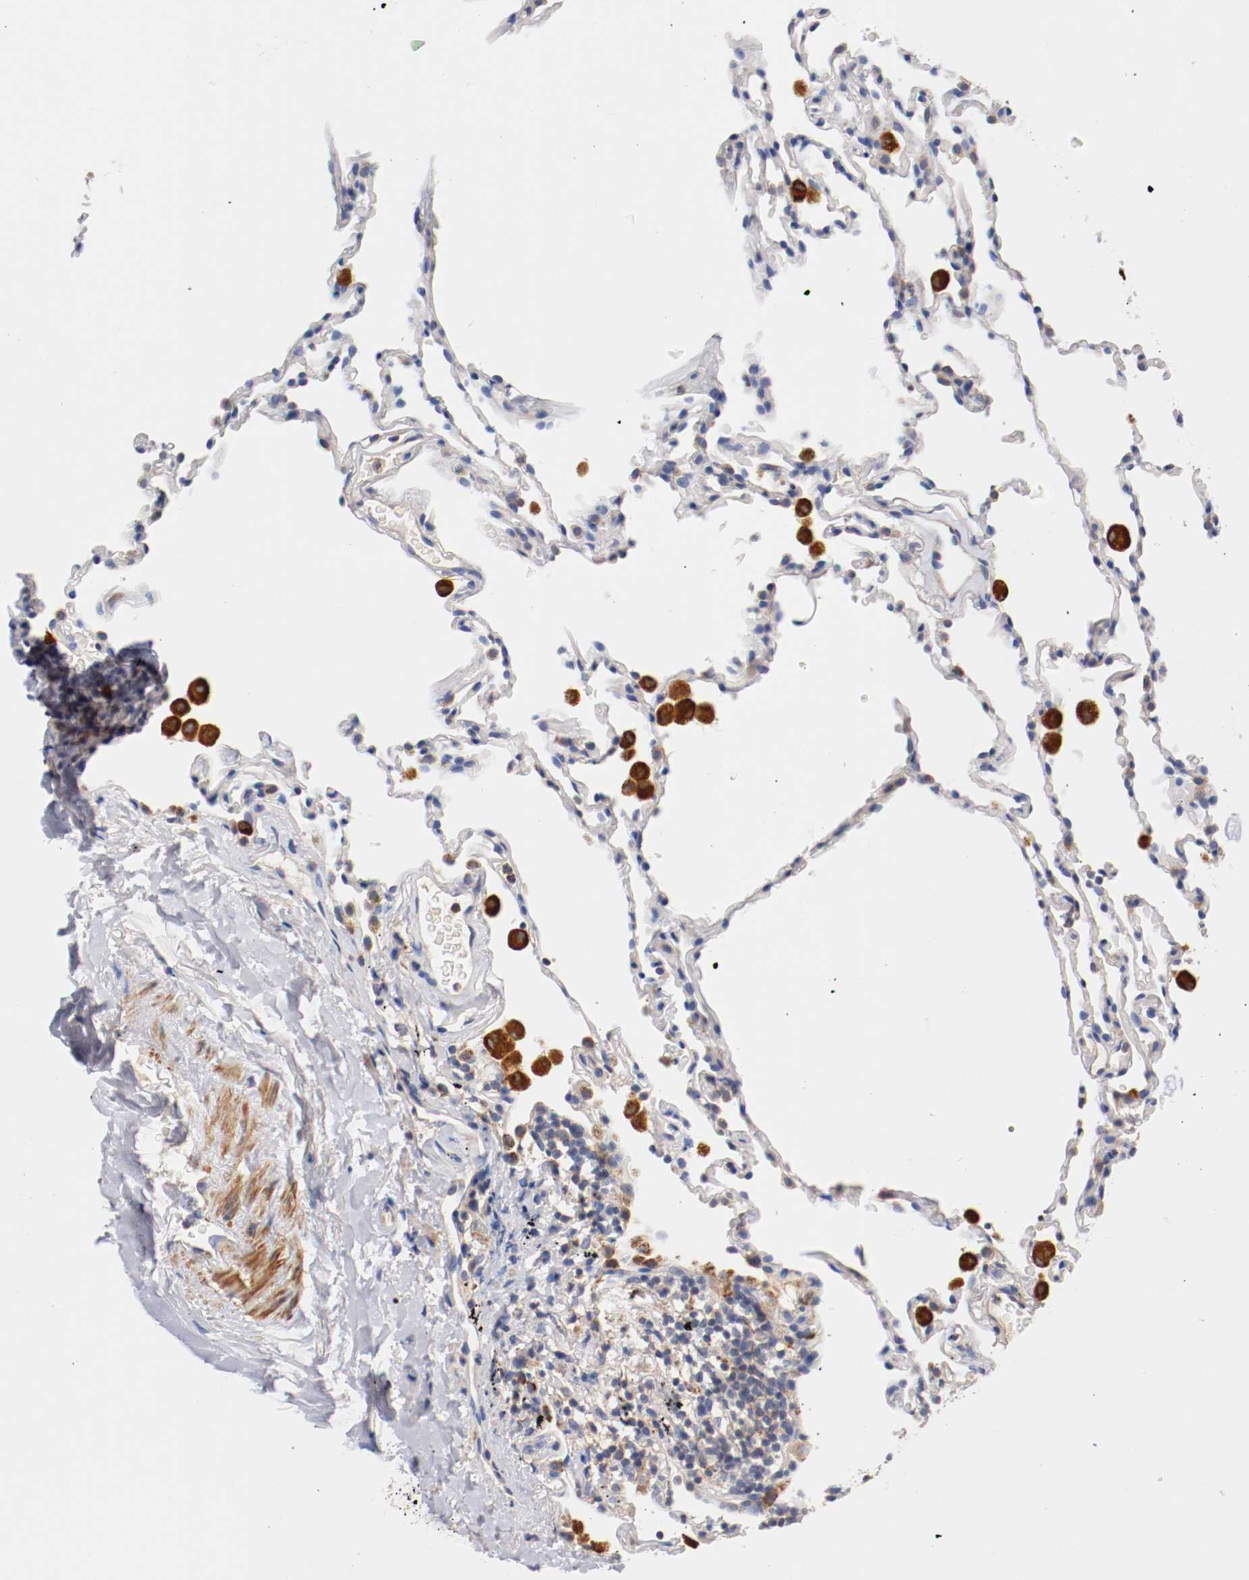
{"staining": {"intensity": "negative", "quantity": "none", "location": "none"}, "tissue": "lung", "cell_type": "Alveolar cells", "image_type": "normal", "snomed": [{"axis": "morphology", "description": "Normal tissue, NOS"}, {"axis": "morphology", "description": "Soft tissue tumor metastatic"}, {"axis": "topography", "description": "Lung"}], "caption": "An image of human lung is negative for staining in alveolar cells. Brightfield microscopy of immunohistochemistry stained with DAB (3,3'-diaminobenzidine) (brown) and hematoxylin (blue), captured at high magnification.", "gene": "SEMA5A", "patient": {"sex": "male", "age": 59}}